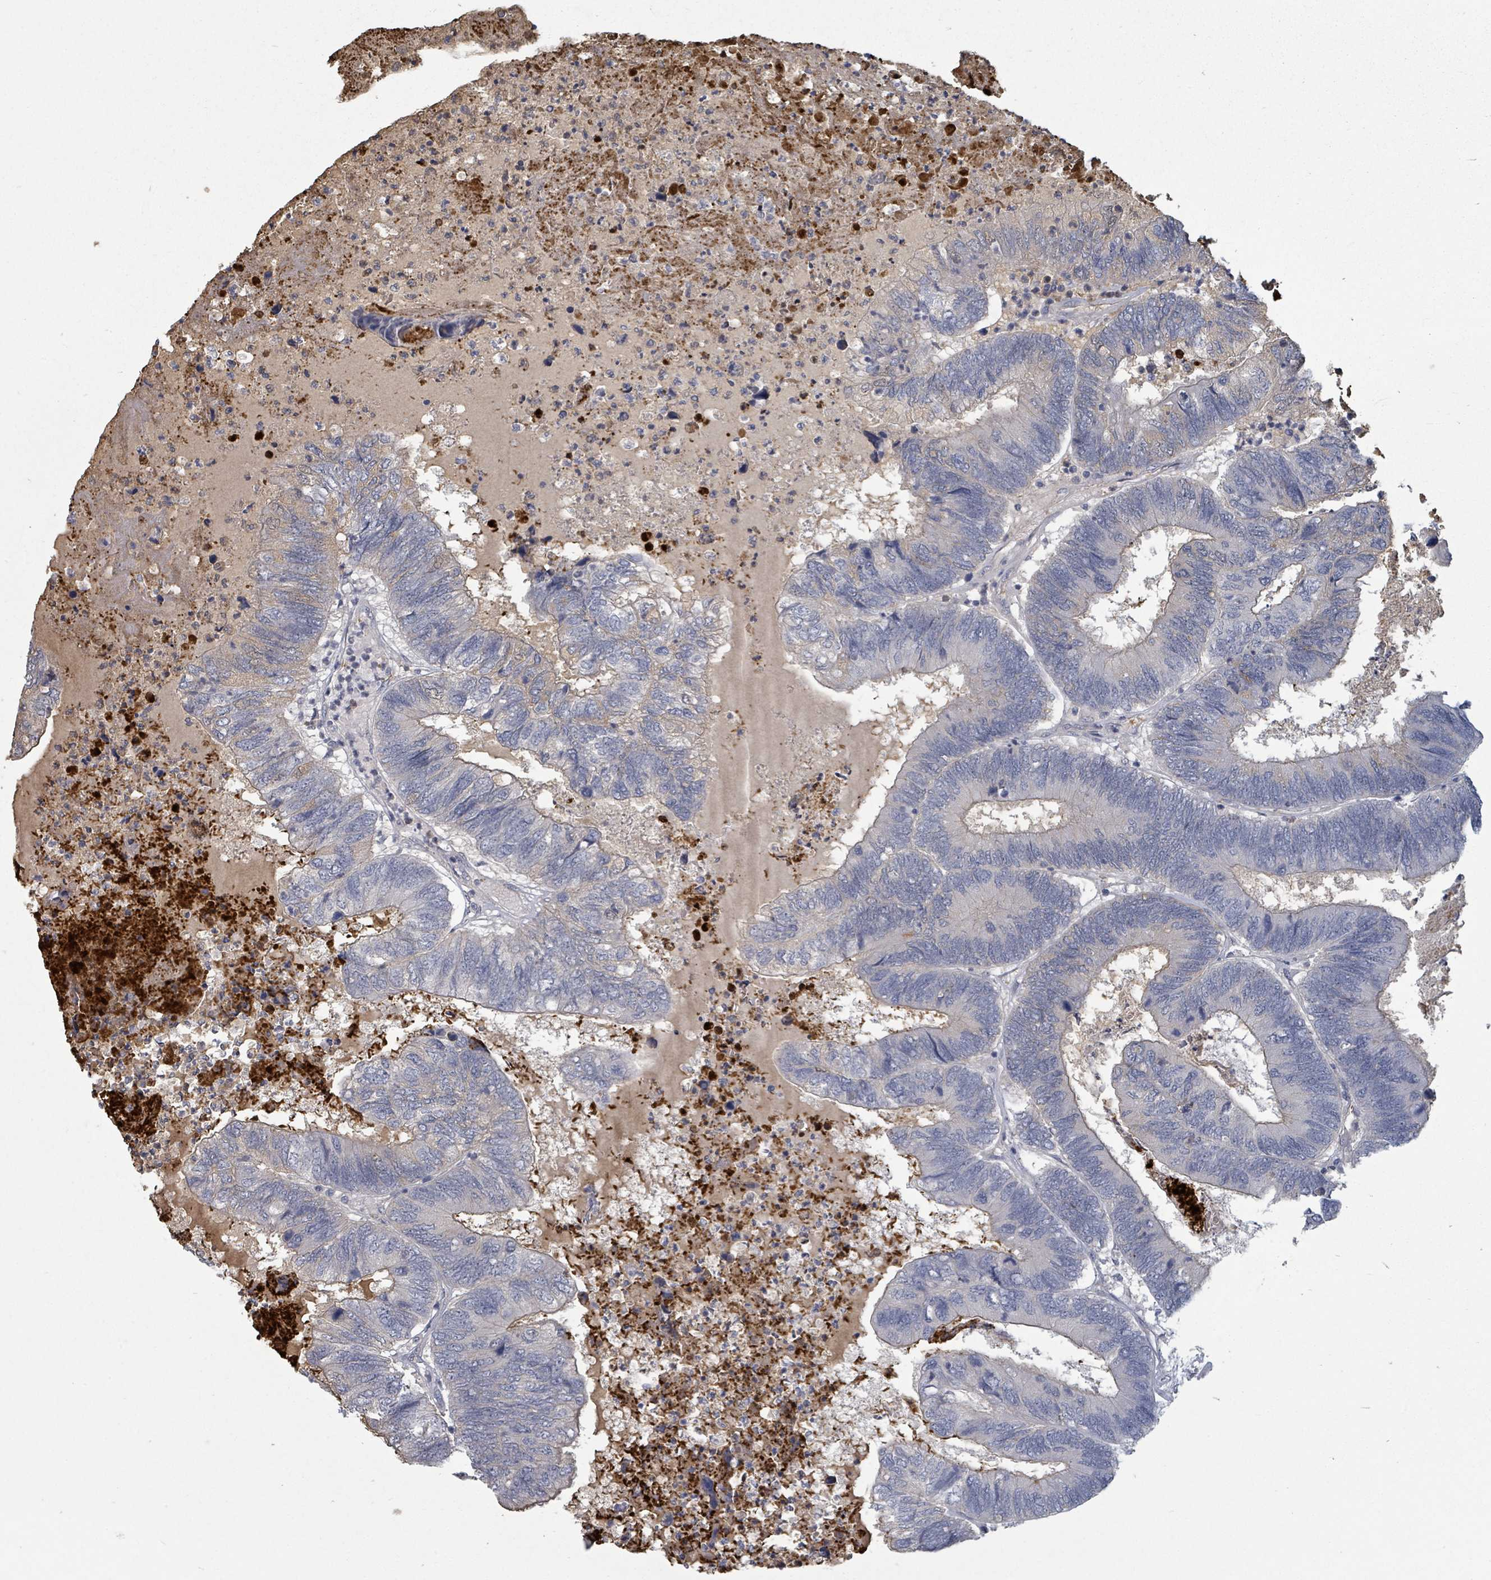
{"staining": {"intensity": "negative", "quantity": "none", "location": "none"}, "tissue": "colorectal cancer", "cell_type": "Tumor cells", "image_type": "cancer", "snomed": [{"axis": "morphology", "description": "Adenocarcinoma, NOS"}, {"axis": "topography", "description": "Colon"}], "caption": "The micrograph exhibits no significant expression in tumor cells of colorectal cancer.", "gene": "PLAUR", "patient": {"sex": "female", "age": 67}}